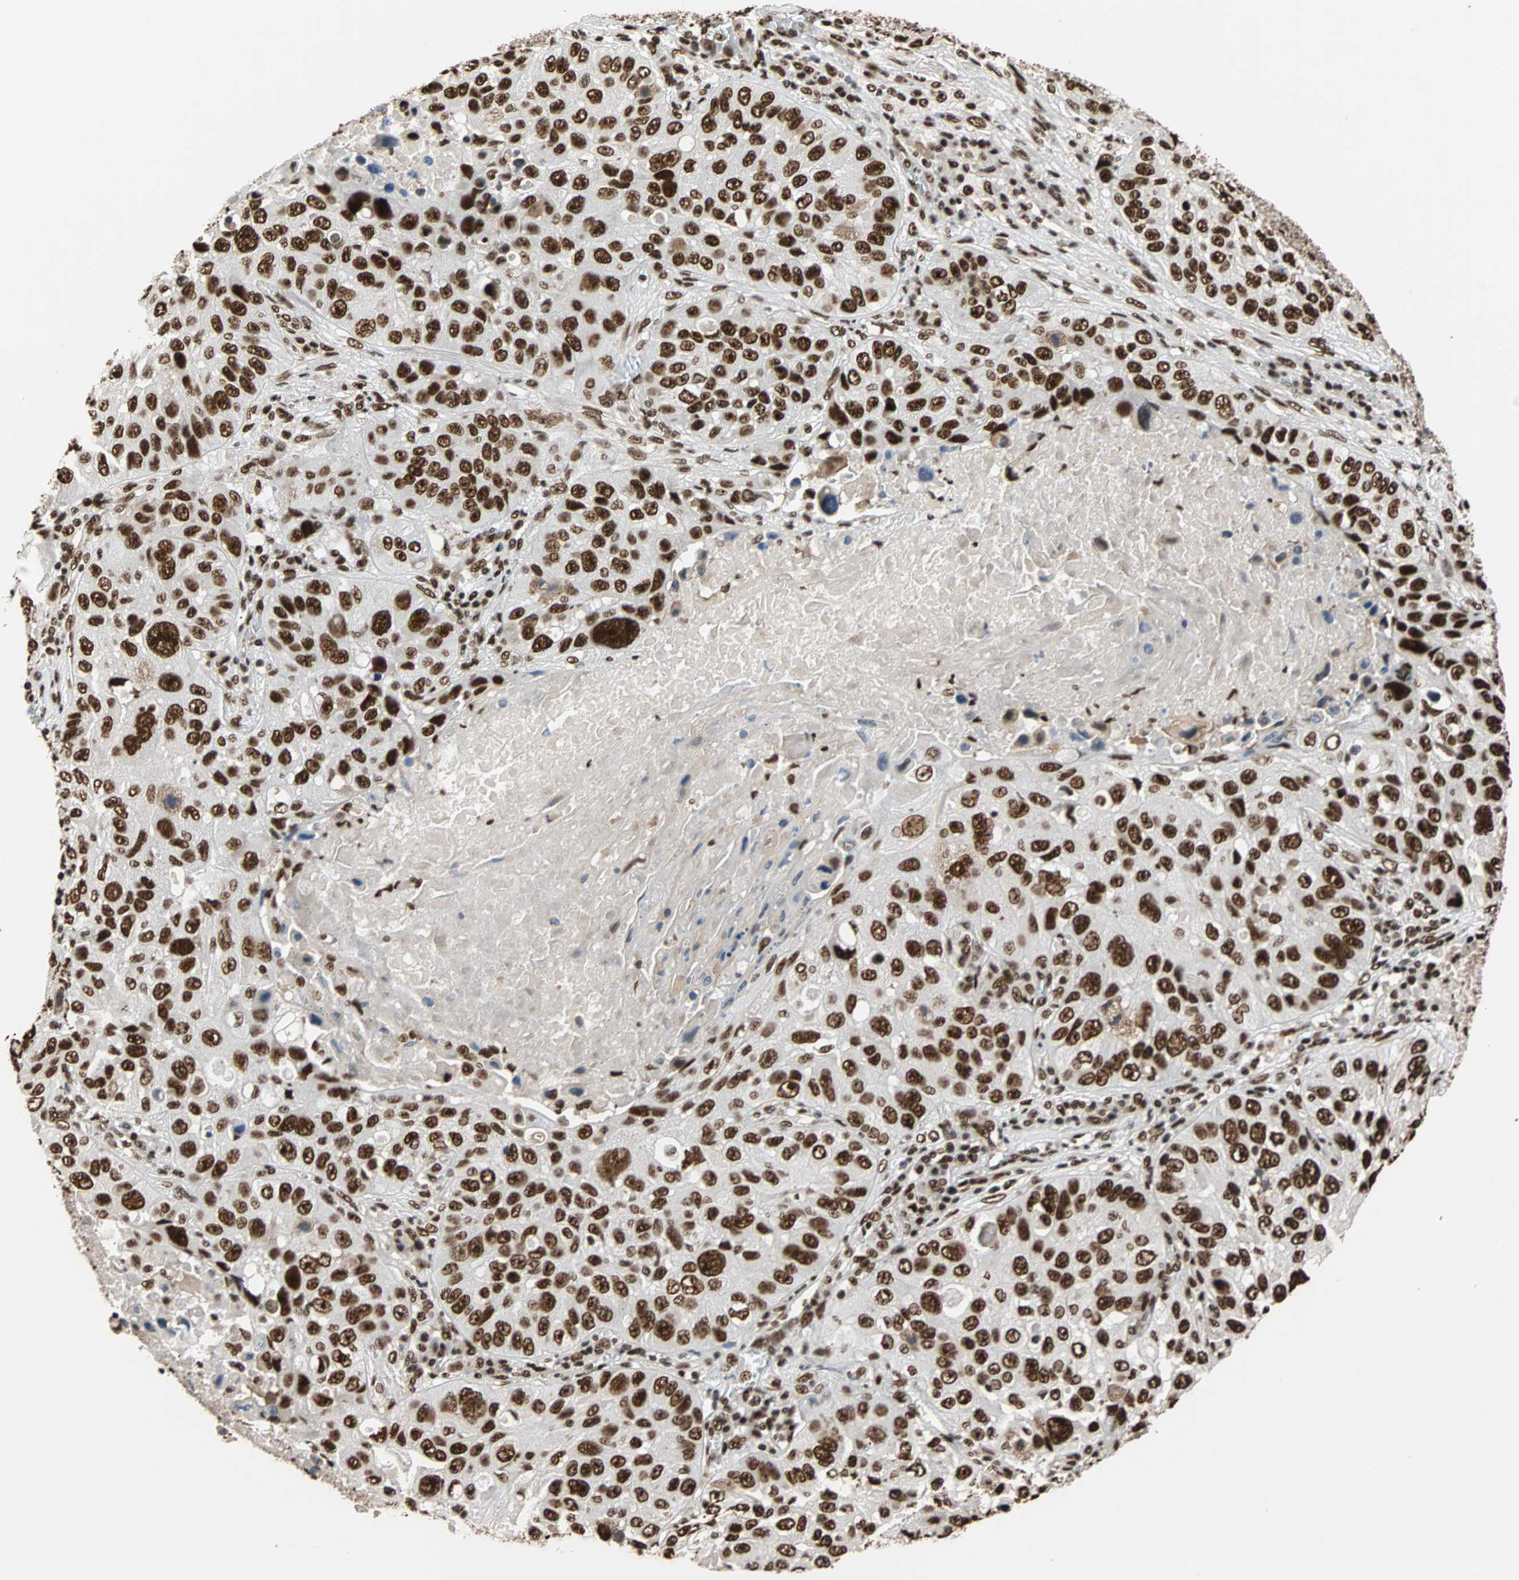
{"staining": {"intensity": "strong", "quantity": ">75%", "location": "nuclear"}, "tissue": "lung cancer", "cell_type": "Tumor cells", "image_type": "cancer", "snomed": [{"axis": "morphology", "description": "Squamous cell carcinoma, NOS"}, {"axis": "topography", "description": "Lung"}], "caption": "IHC of human lung cancer exhibits high levels of strong nuclear positivity in about >75% of tumor cells.", "gene": "ILF2", "patient": {"sex": "male", "age": 57}}